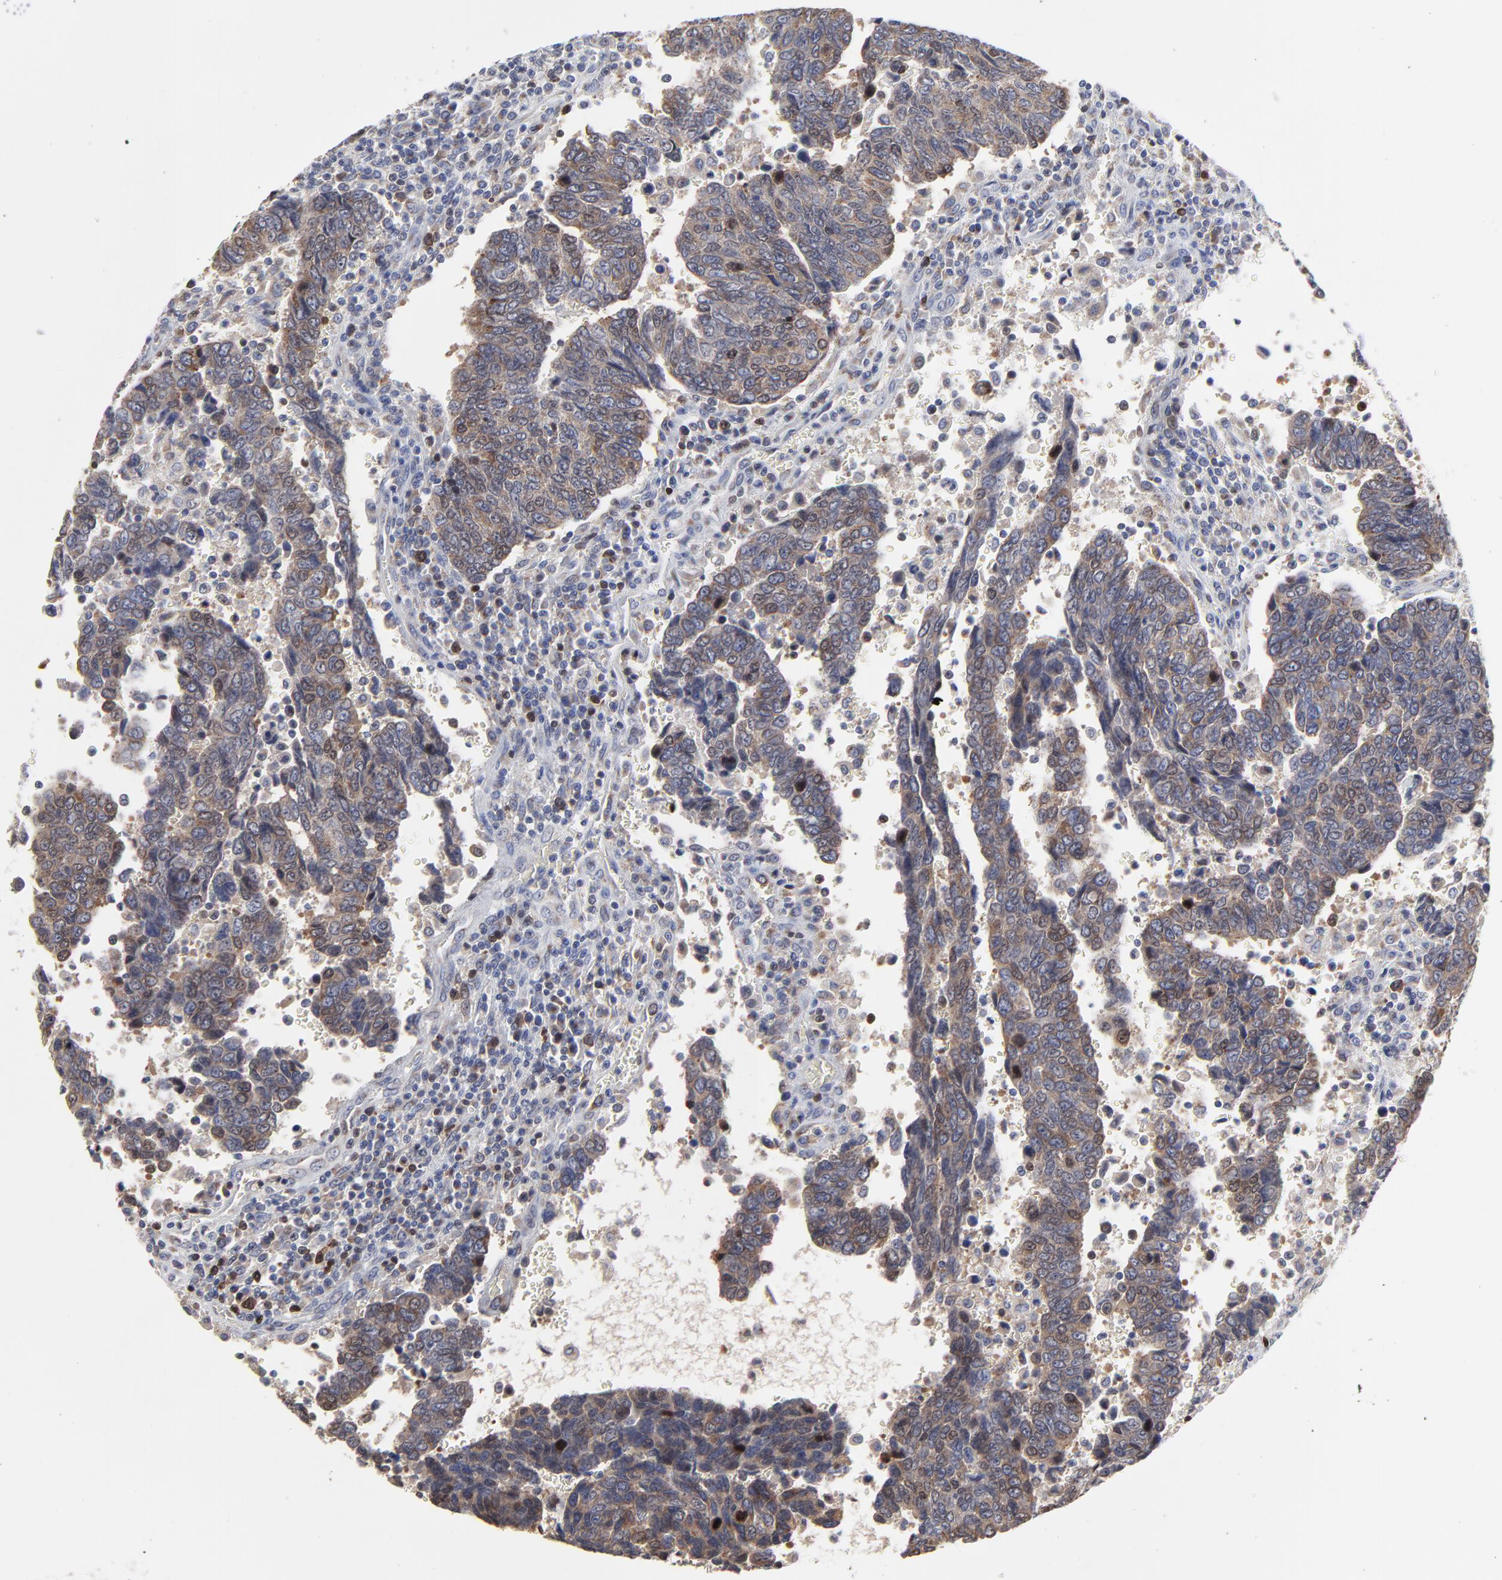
{"staining": {"intensity": "weak", "quantity": "<25%", "location": "cytoplasmic/membranous"}, "tissue": "urothelial cancer", "cell_type": "Tumor cells", "image_type": "cancer", "snomed": [{"axis": "morphology", "description": "Urothelial carcinoma, High grade"}, {"axis": "topography", "description": "Urinary bladder"}], "caption": "DAB immunohistochemical staining of urothelial cancer exhibits no significant positivity in tumor cells.", "gene": "NCAPH", "patient": {"sex": "male", "age": 86}}